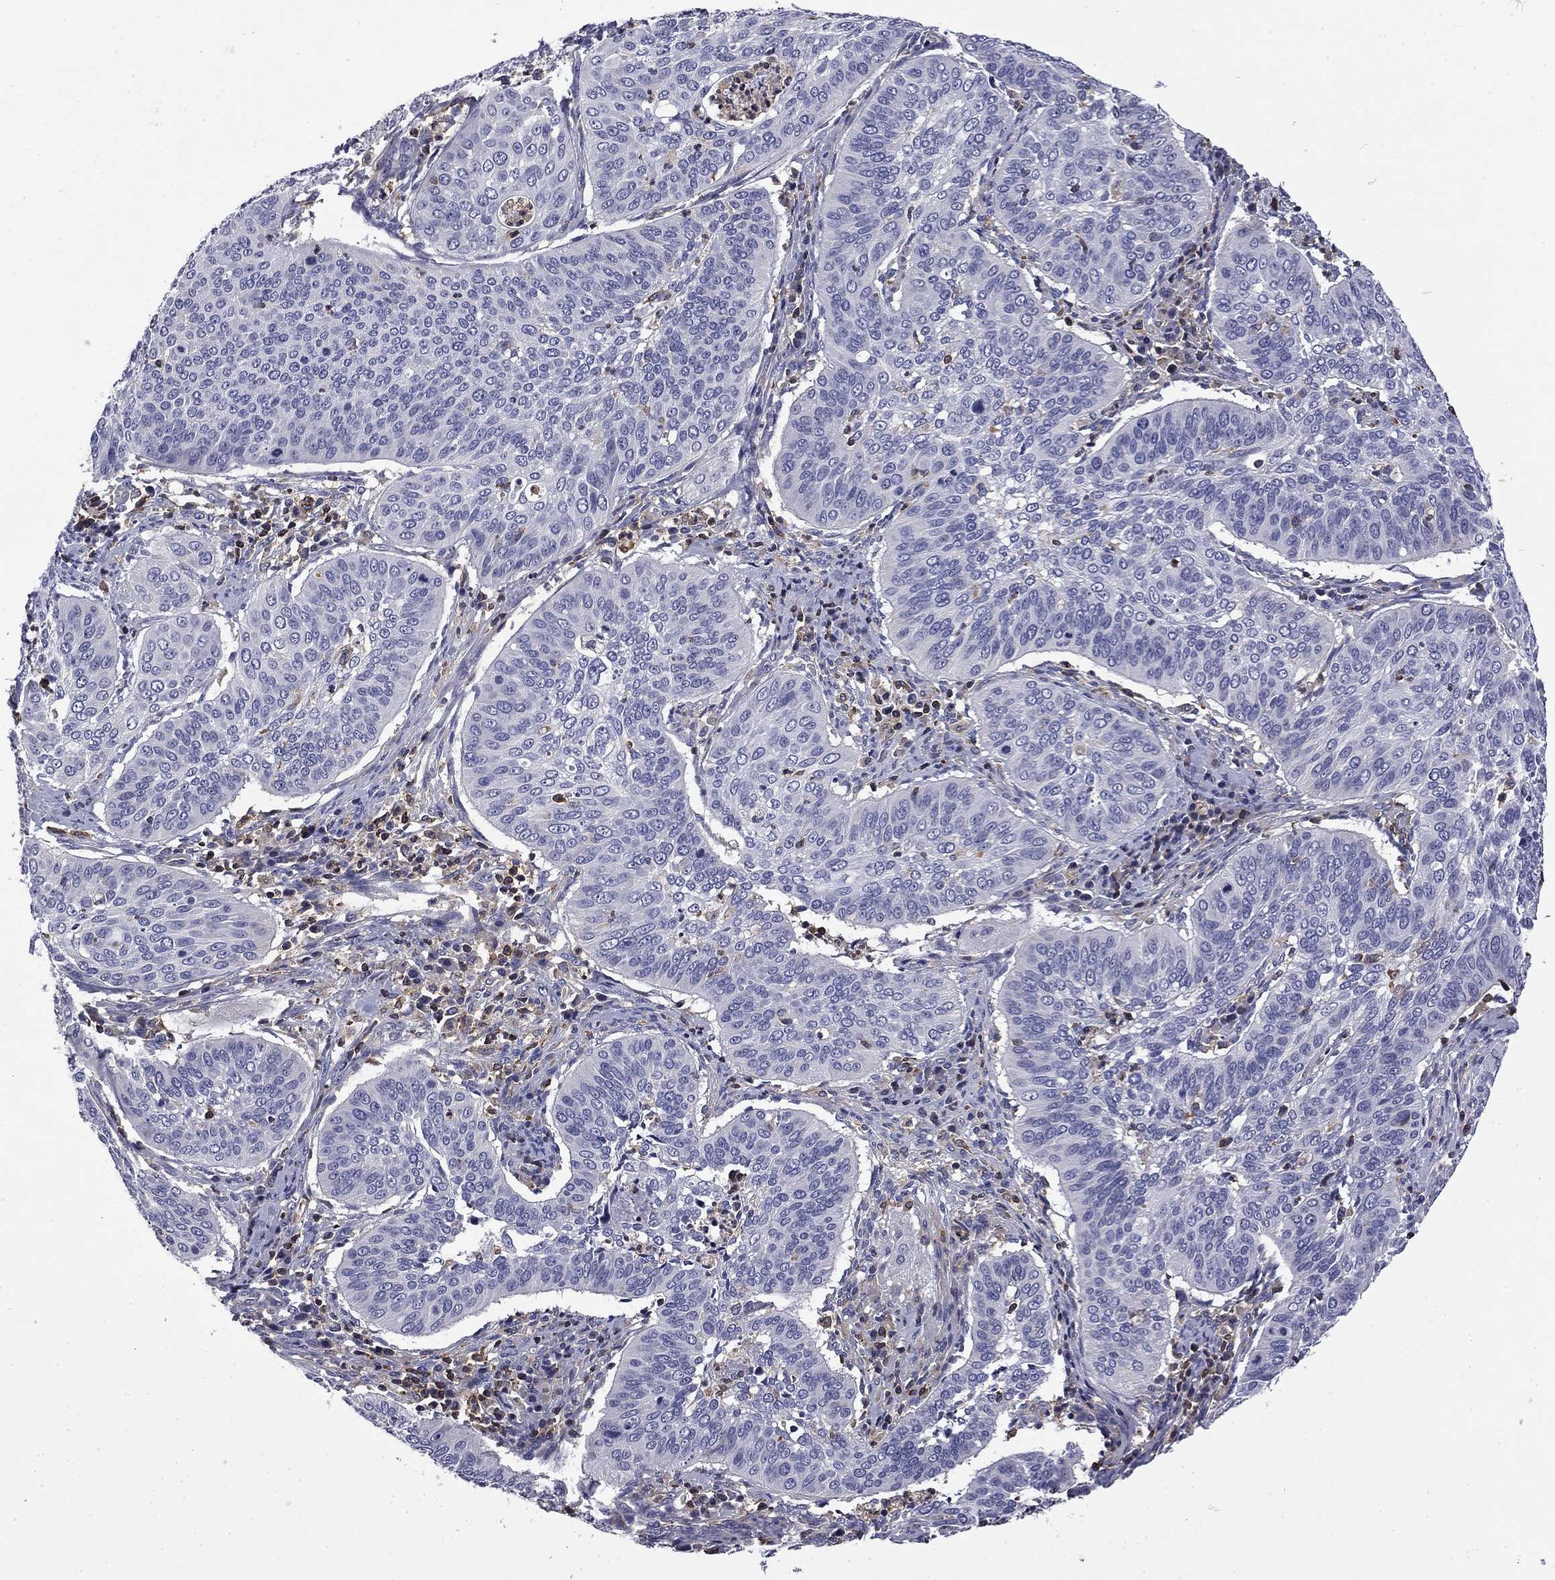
{"staining": {"intensity": "negative", "quantity": "none", "location": "none"}, "tissue": "cervical cancer", "cell_type": "Tumor cells", "image_type": "cancer", "snomed": [{"axis": "morphology", "description": "Normal tissue, NOS"}, {"axis": "morphology", "description": "Squamous cell carcinoma, NOS"}, {"axis": "topography", "description": "Cervix"}], "caption": "Immunohistochemistry image of cervical cancer stained for a protein (brown), which displays no staining in tumor cells. (DAB (3,3'-diaminobenzidine) immunohistochemistry with hematoxylin counter stain).", "gene": "ARHGAP45", "patient": {"sex": "female", "age": 39}}